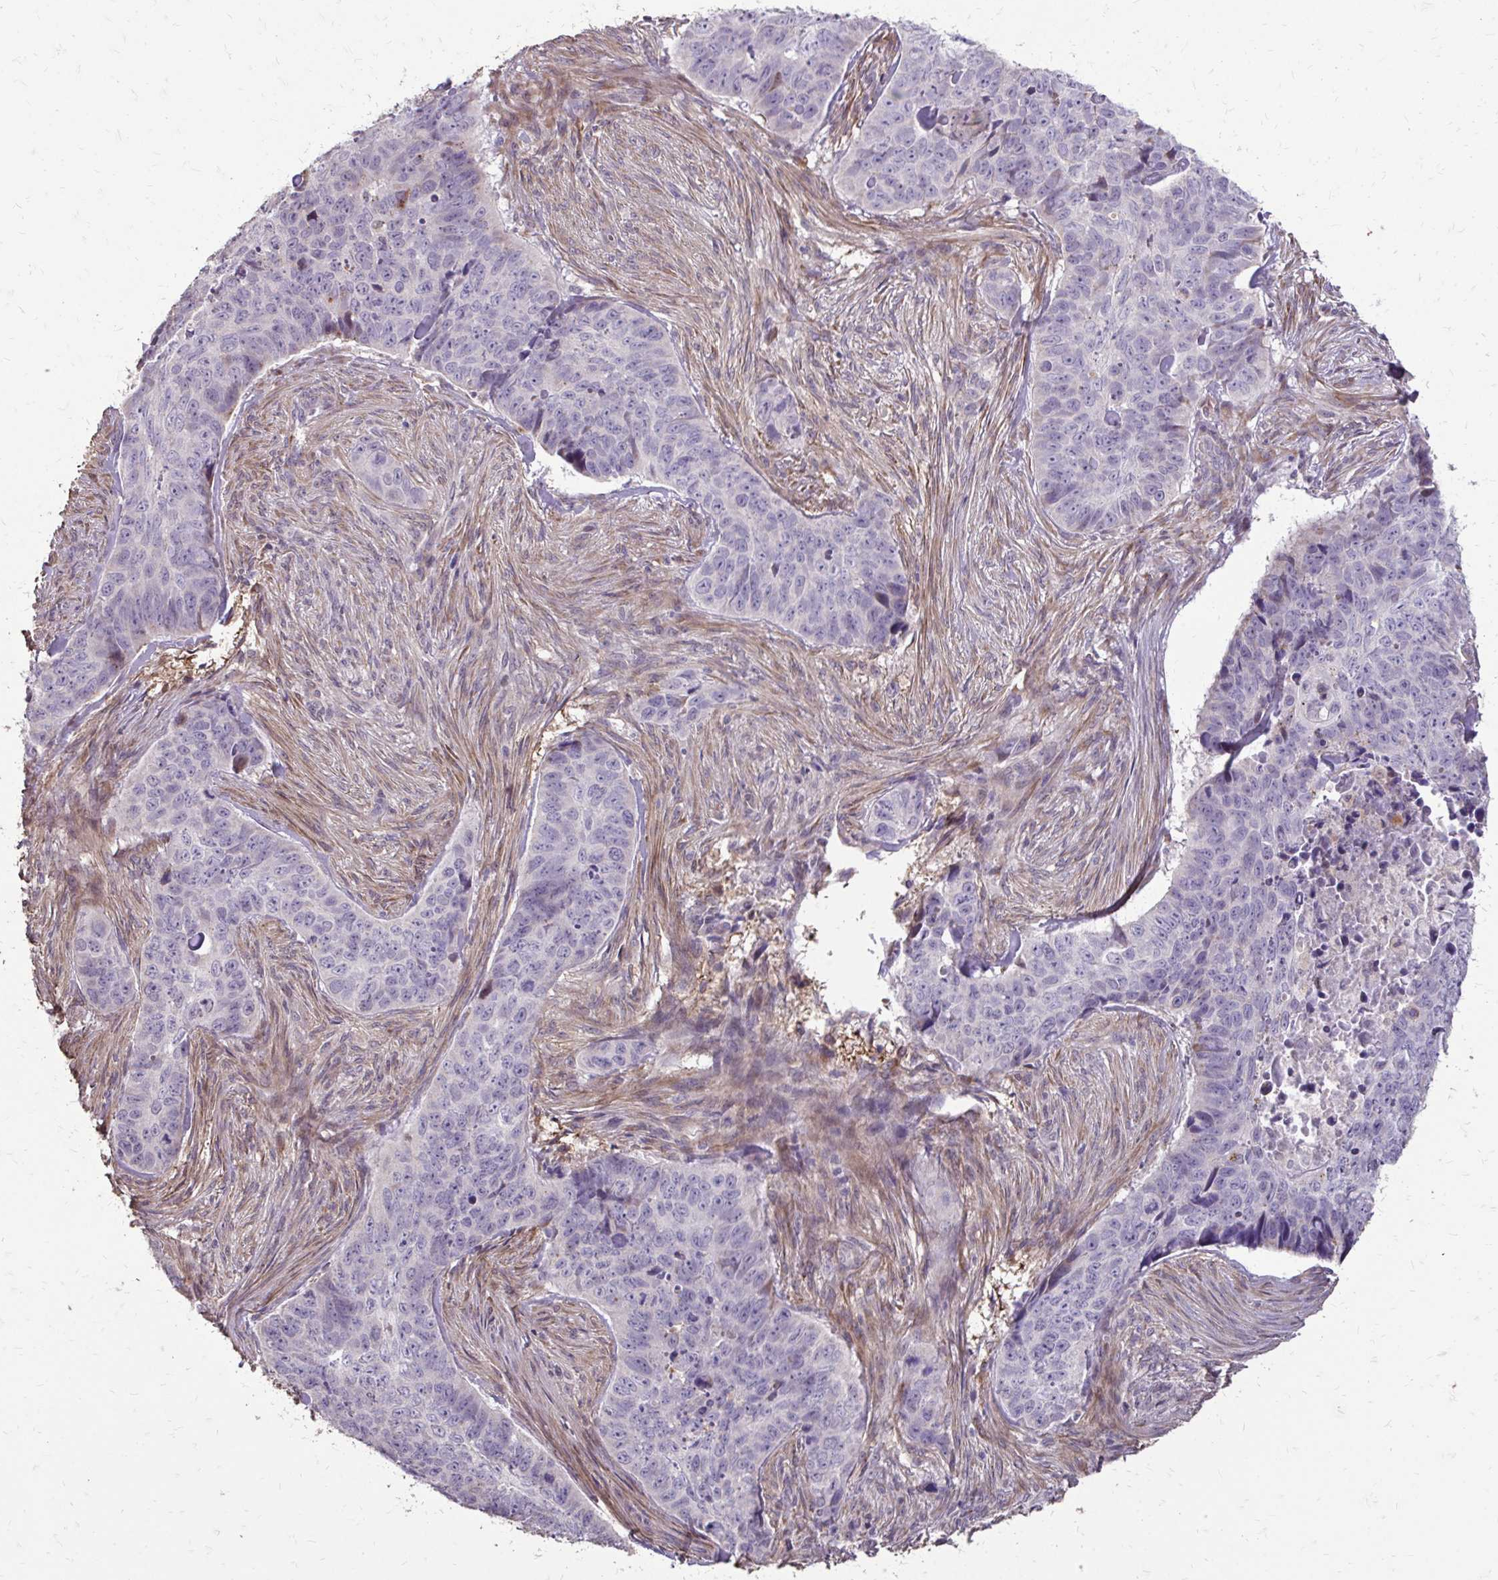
{"staining": {"intensity": "negative", "quantity": "none", "location": "none"}, "tissue": "skin cancer", "cell_type": "Tumor cells", "image_type": "cancer", "snomed": [{"axis": "morphology", "description": "Basal cell carcinoma"}, {"axis": "topography", "description": "Skin"}], "caption": "DAB immunohistochemical staining of skin basal cell carcinoma reveals no significant expression in tumor cells. Nuclei are stained in blue.", "gene": "MYORG", "patient": {"sex": "female", "age": 82}}